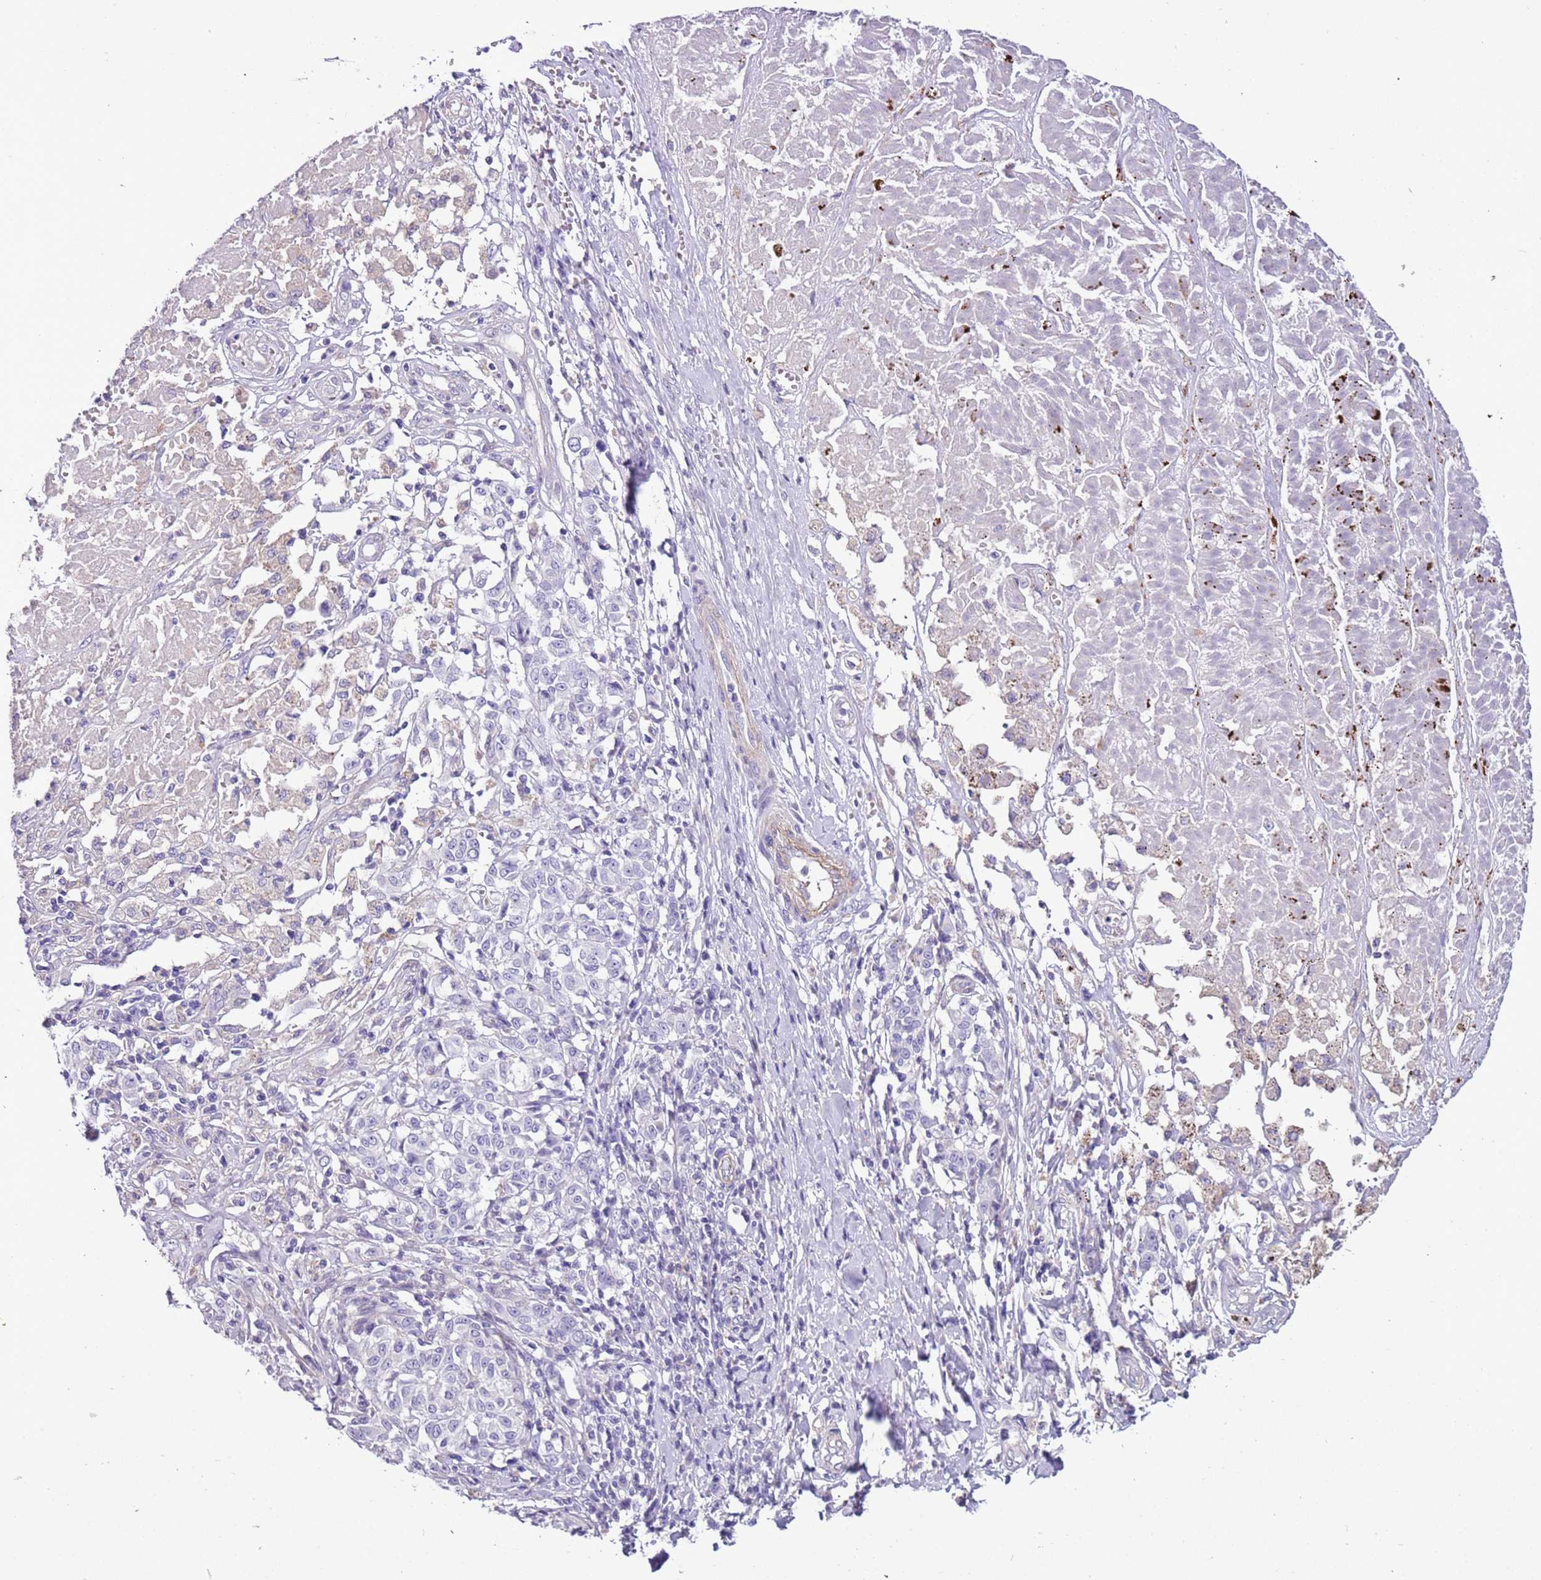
{"staining": {"intensity": "negative", "quantity": "none", "location": "none"}, "tissue": "melanoma", "cell_type": "Tumor cells", "image_type": "cancer", "snomed": [{"axis": "morphology", "description": "Malignant melanoma, NOS"}, {"axis": "topography", "description": "Skin"}], "caption": "Micrograph shows no significant protein positivity in tumor cells of melanoma.", "gene": "PCGF2", "patient": {"sex": "female", "age": 72}}